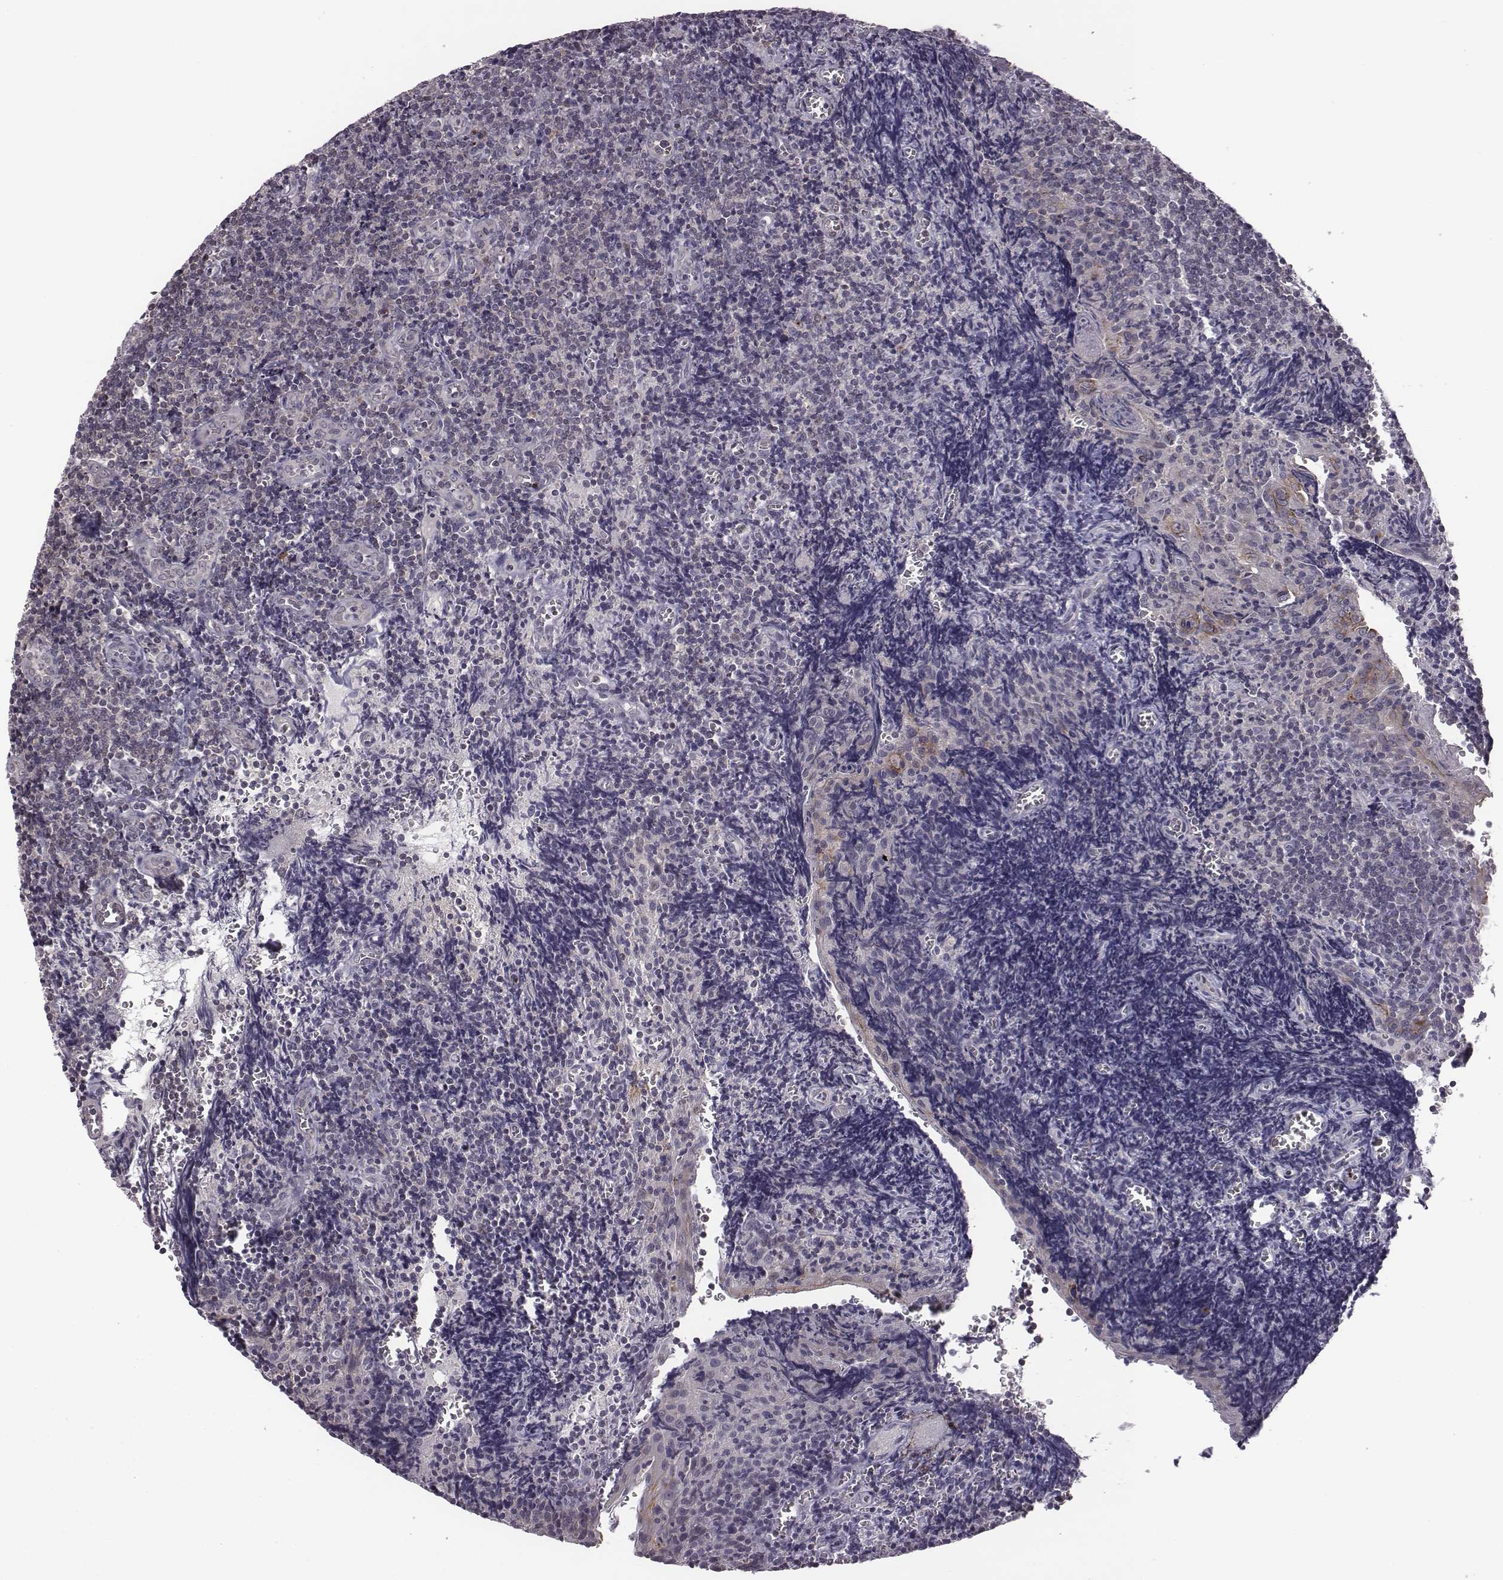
{"staining": {"intensity": "negative", "quantity": "none", "location": "none"}, "tissue": "tonsil", "cell_type": "Germinal center cells", "image_type": "normal", "snomed": [{"axis": "morphology", "description": "Normal tissue, NOS"}, {"axis": "morphology", "description": "Inflammation, NOS"}, {"axis": "topography", "description": "Tonsil"}], "caption": "Germinal center cells show no significant expression in unremarkable tonsil. The staining is performed using DAB brown chromogen with nuclei counter-stained in using hematoxylin.", "gene": "BICDL1", "patient": {"sex": "female", "age": 31}}